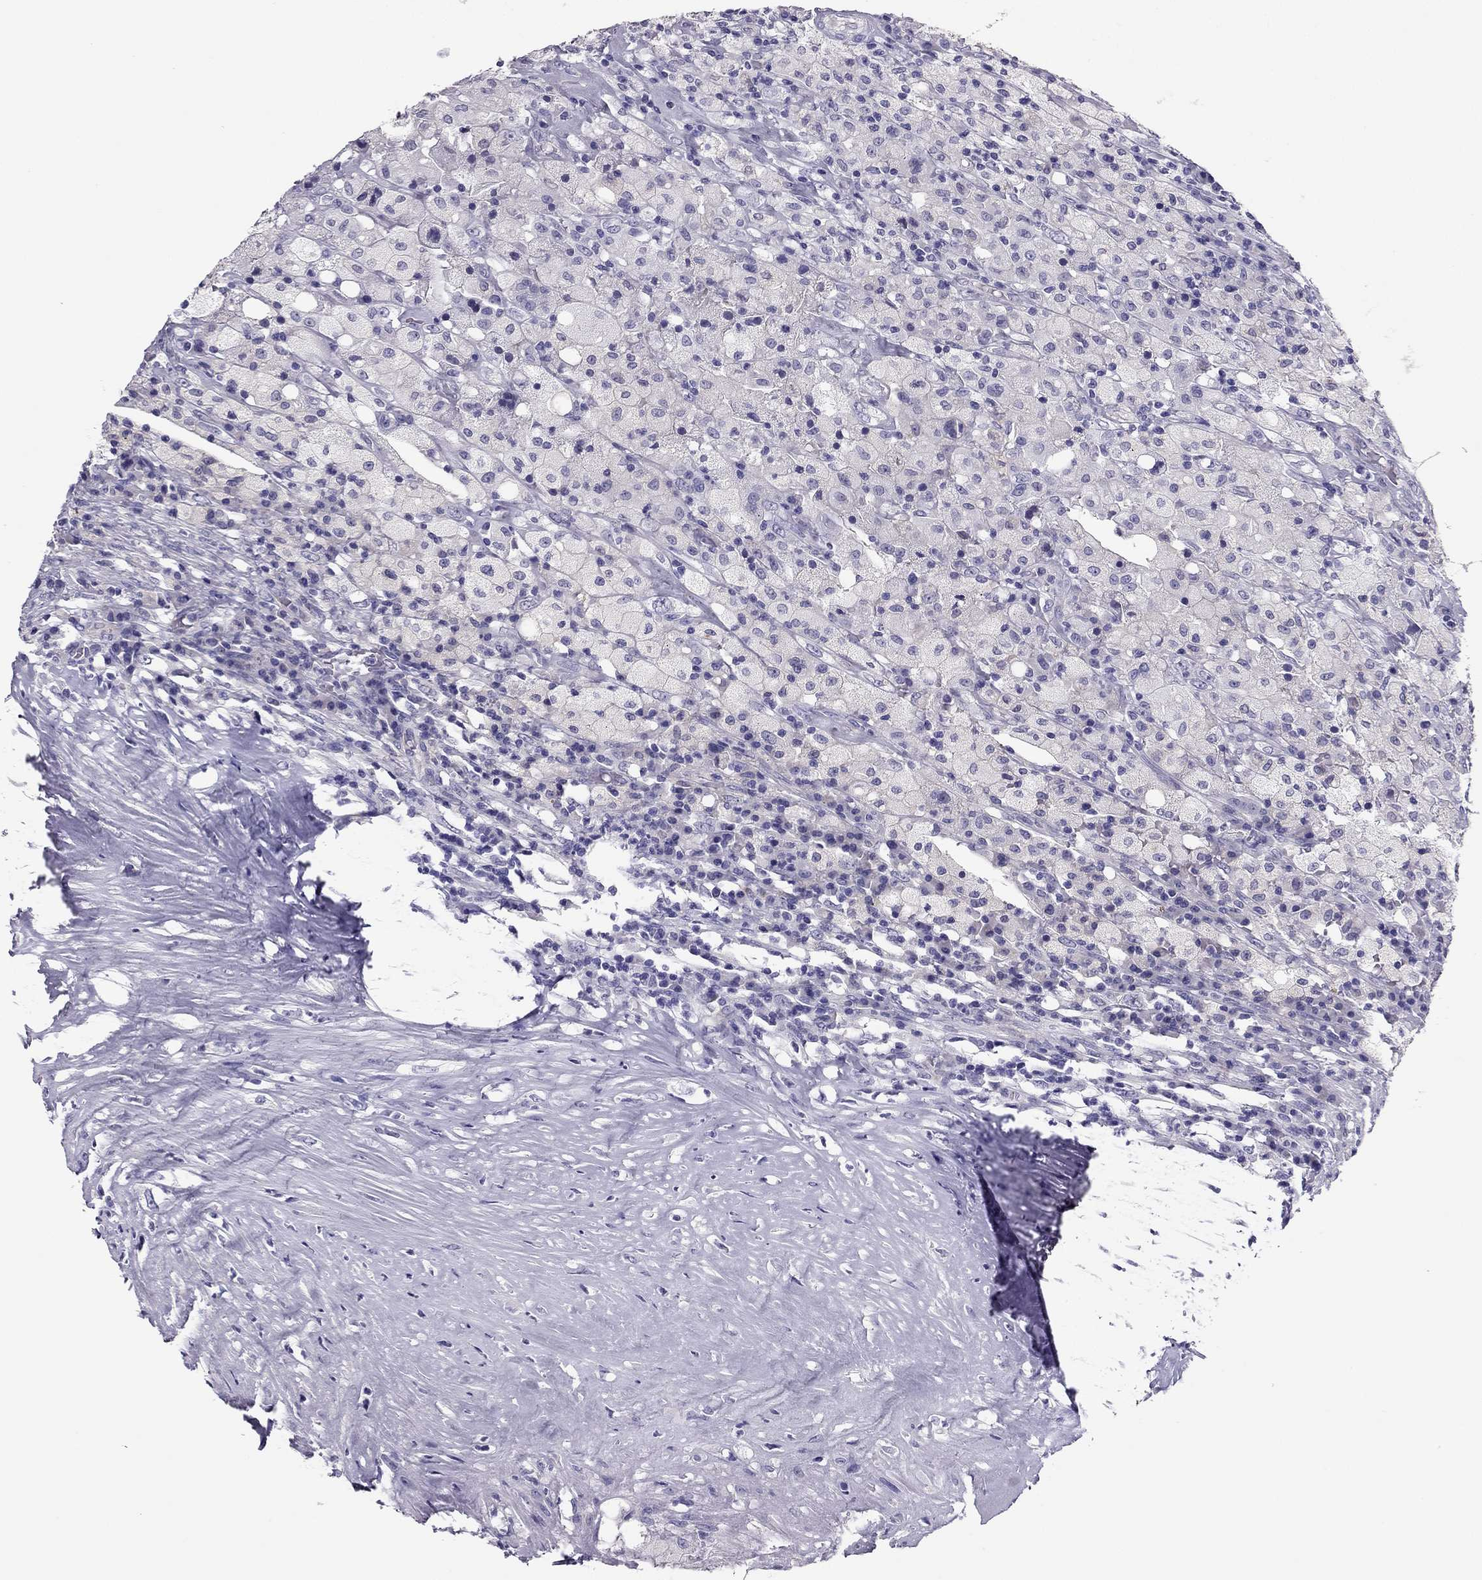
{"staining": {"intensity": "negative", "quantity": "none", "location": "none"}, "tissue": "testis cancer", "cell_type": "Tumor cells", "image_type": "cancer", "snomed": [{"axis": "morphology", "description": "Necrosis, NOS"}, {"axis": "morphology", "description": "Carcinoma, Embryonal, NOS"}, {"axis": "topography", "description": "Testis"}], "caption": "High power microscopy photomicrograph of an IHC image of embryonal carcinoma (testis), revealing no significant staining in tumor cells. (DAB (3,3'-diaminobenzidine) immunohistochemistry (IHC) with hematoxylin counter stain).", "gene": "PDE6A", "patient": {"sex": "male", "age": 19}}